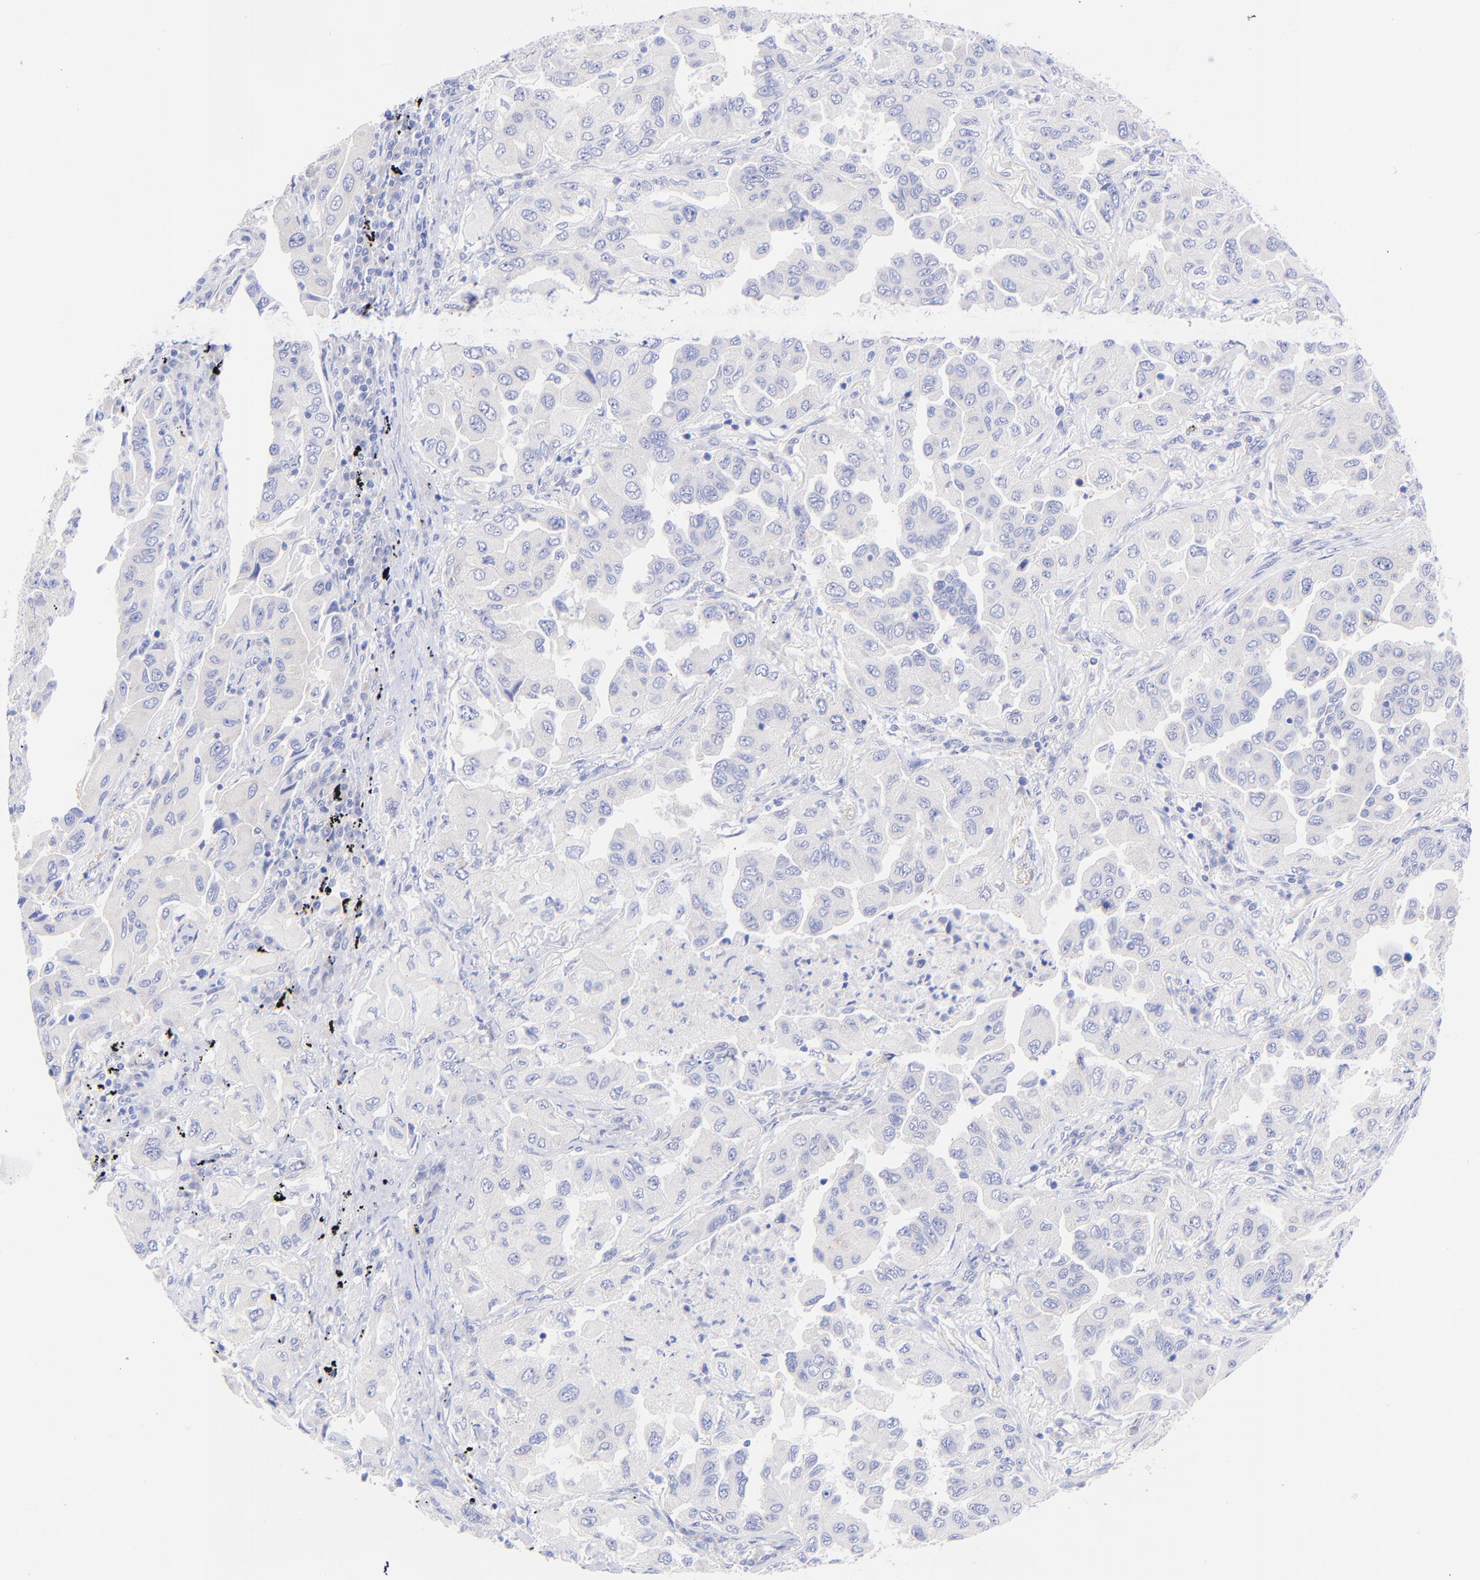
{"staining": {"intensity": "negative", "quantity": "none", "location": "none"}, "tissue": "lung cancer", "cell_type": "Tumor cells", "image_type": "cancer", "snomed": [{"axis": "morphology", "description": "Adenocarcinoma, NOS"}, {"axis": "topography", "description": "Lung"}], "caption": "The immunohistochemistry image has no significant positivity in tumor cells of adenocarcinoma (lung) tissue.", "gene": "GPHN", "patient": {"sex": "female", "age": 65}}